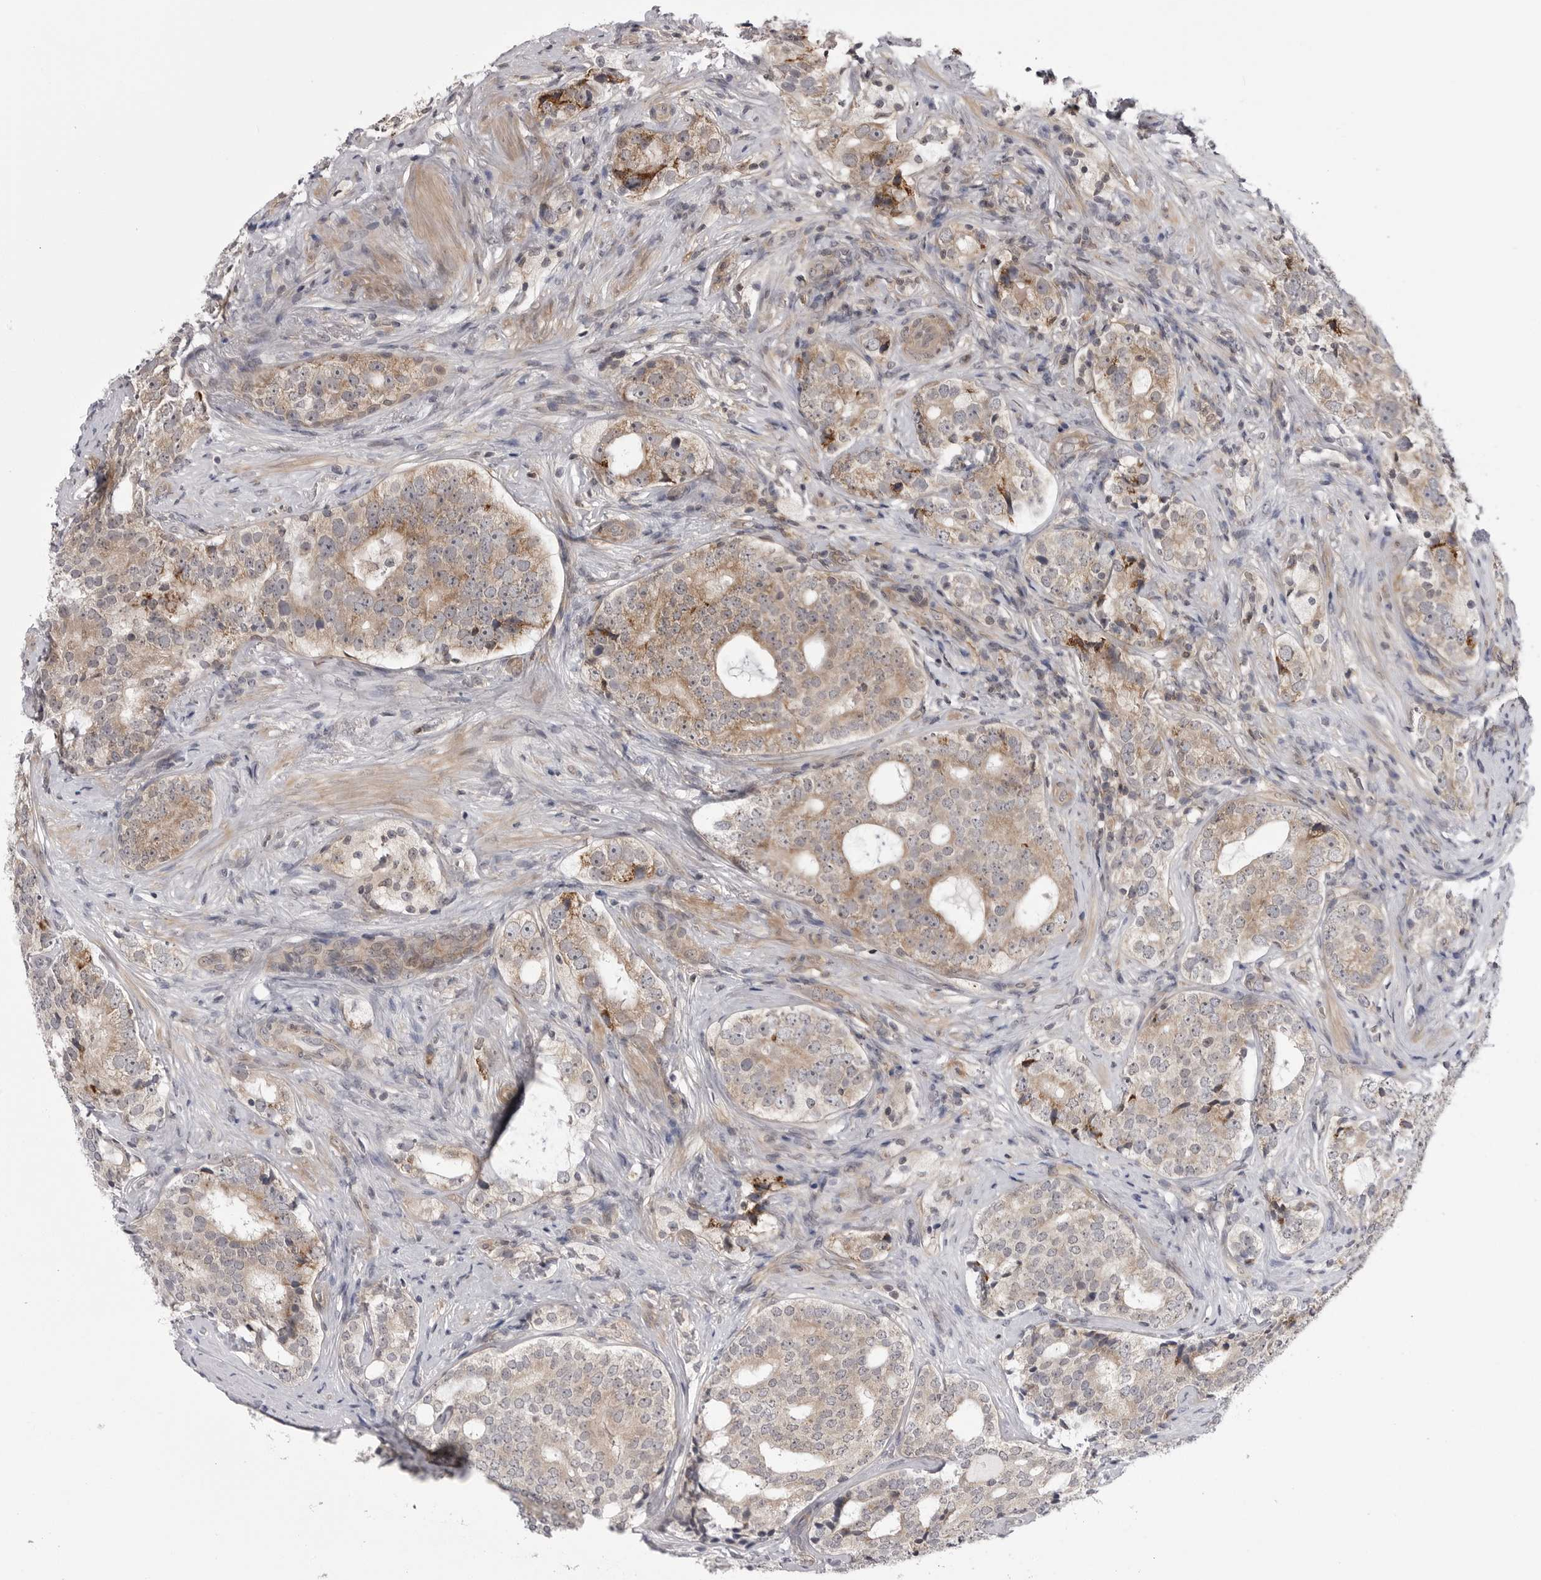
{"staining": {"intensity": "weak", "quantity": "25%-75%", "location": "cytoplasmic/membranous"}, "tissue": "prostate cancer", "cell_type": "Tumor cells", "image_type": "cancer", "snomed": [{"axis": "morphology", "description": "Adenocarcinoma, High grade"}, {"axis": "topography", "description": "Prostate"}], "caption": "Immunohistochemical staining of human prostate cancer displays weak cytoplasmic/membranous protein staining in about 25%-75% of tumor cells.", "gene": "CCDC18", "patient": {"sex": "male", "age": 56}}